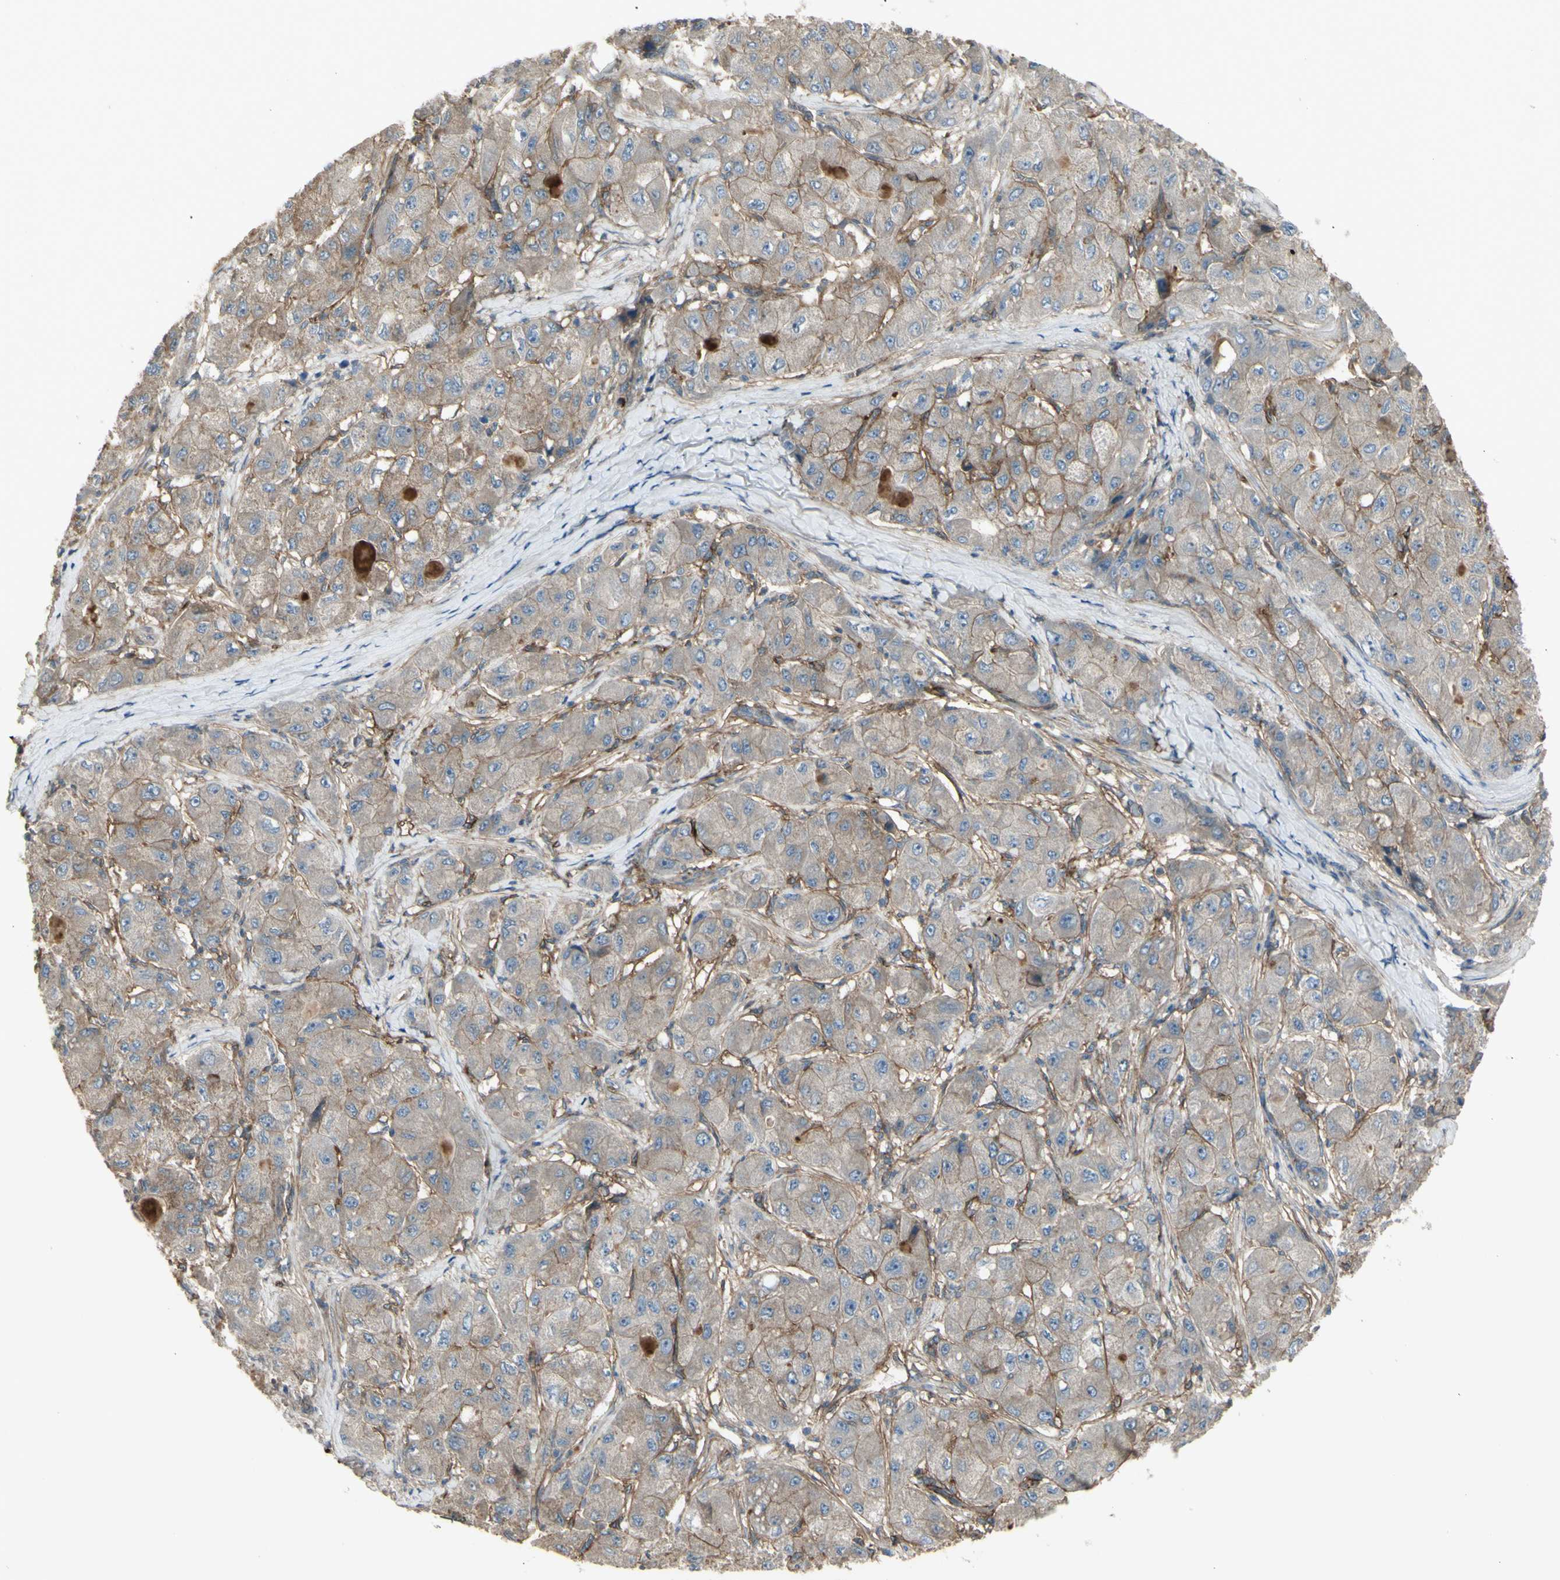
{"staining": {"intensity": "weak", "quantity": "25%-75%", "location": "cytoplasmic/membranous"}, "tissue": "liver cancer", "cell_type": "Tumor cells", "image_type": "cancer", "snomed": [{"axis": "morphology", "description": "Carcinoma, Hepatocellular, NOS"}, {"axis": "topography", "description": "Liver"}], "caption": "A brown stain highlights weak cytoplasmic/membranous expression of a protein in human liver cancer tumor cells. (Brightfield microscopy of DAB IHC at high magnification).", "gene": "CD276", "patient": {"sex": "male", "age": 80}}